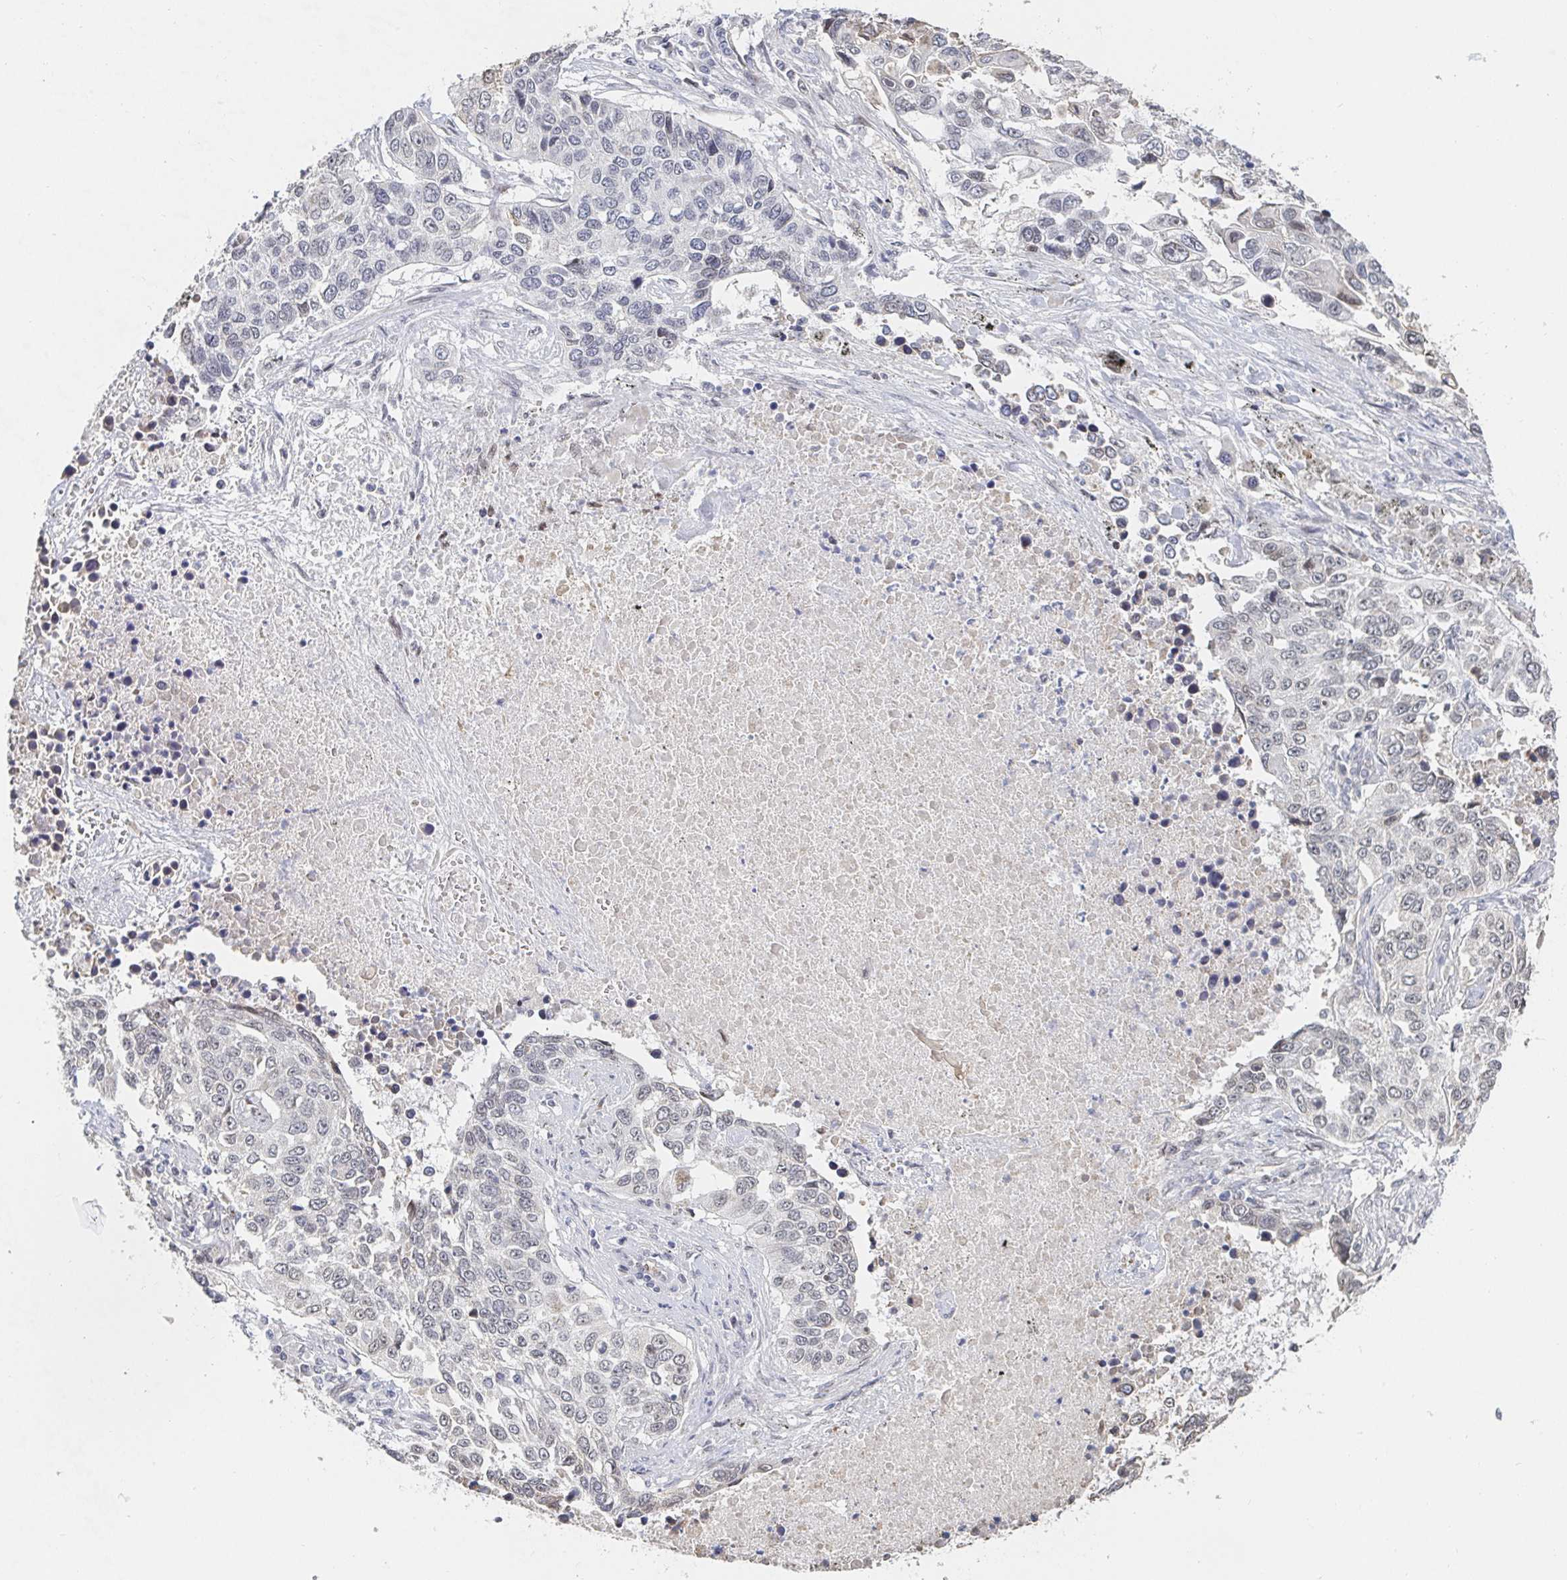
{"staining": {"intensity": "negative", "quantity": "none", "location": "none"}, "tissue": "lung cancer", "cell_type": "Tumor cells", "image_type": "cancer", "snomed": [{"axis": "morphology", "description": "Squamous cell carcinoma, NOS"}, {"axis": "topography", "description": "Lung"}], "caption": "Immunohistochemical staining of human squamous cell carcinoma (lung) reveals no significant expression in tumor cells.", "gene": "CHD2", "patient": {"sex": "male", "age": 62}}